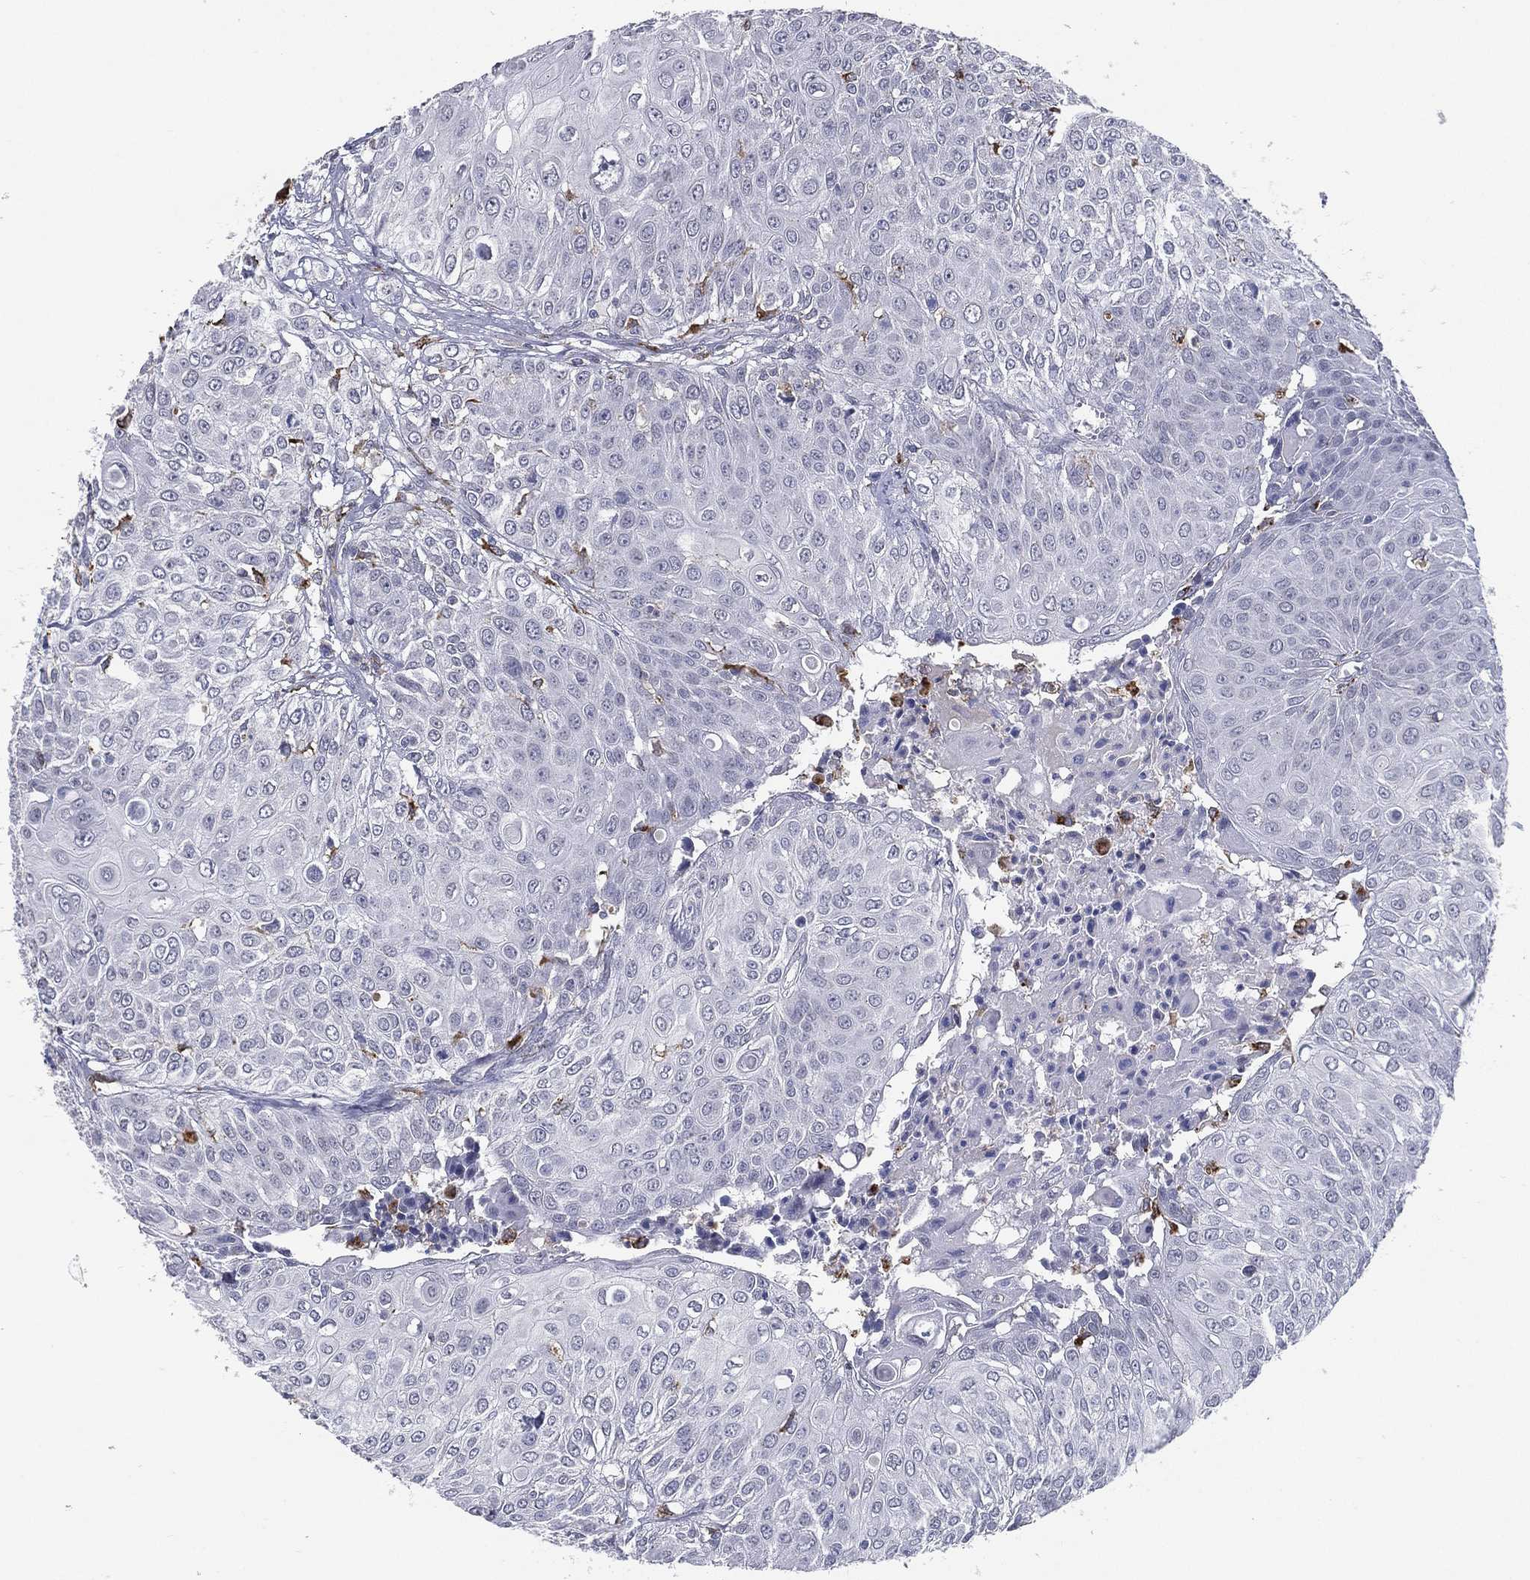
{"staining": {"intensity": "negative", "quantity": "none", "location": "none"}, "tissue": "urothelial cancer", "cell_type": "Tumor cells", "image_type": "cancer", "snomed": [{"axis": "morphology", "description": "Urothelial carcinoma, High grade"}, {"axis": "topography", "description": "Urinary bladder"}], "caption": "The IHC histopathology image has no significant expression in tumor cells of urothelial carcinoma (high-grade) tissue. The staining is performed using DAB (3,3'-diaminobenzidine) brown chromogen with nuclei counter-stained in using hematoxylin.", "gene": "EVI2B", "patient": {"sex": "female", "age": 79}}